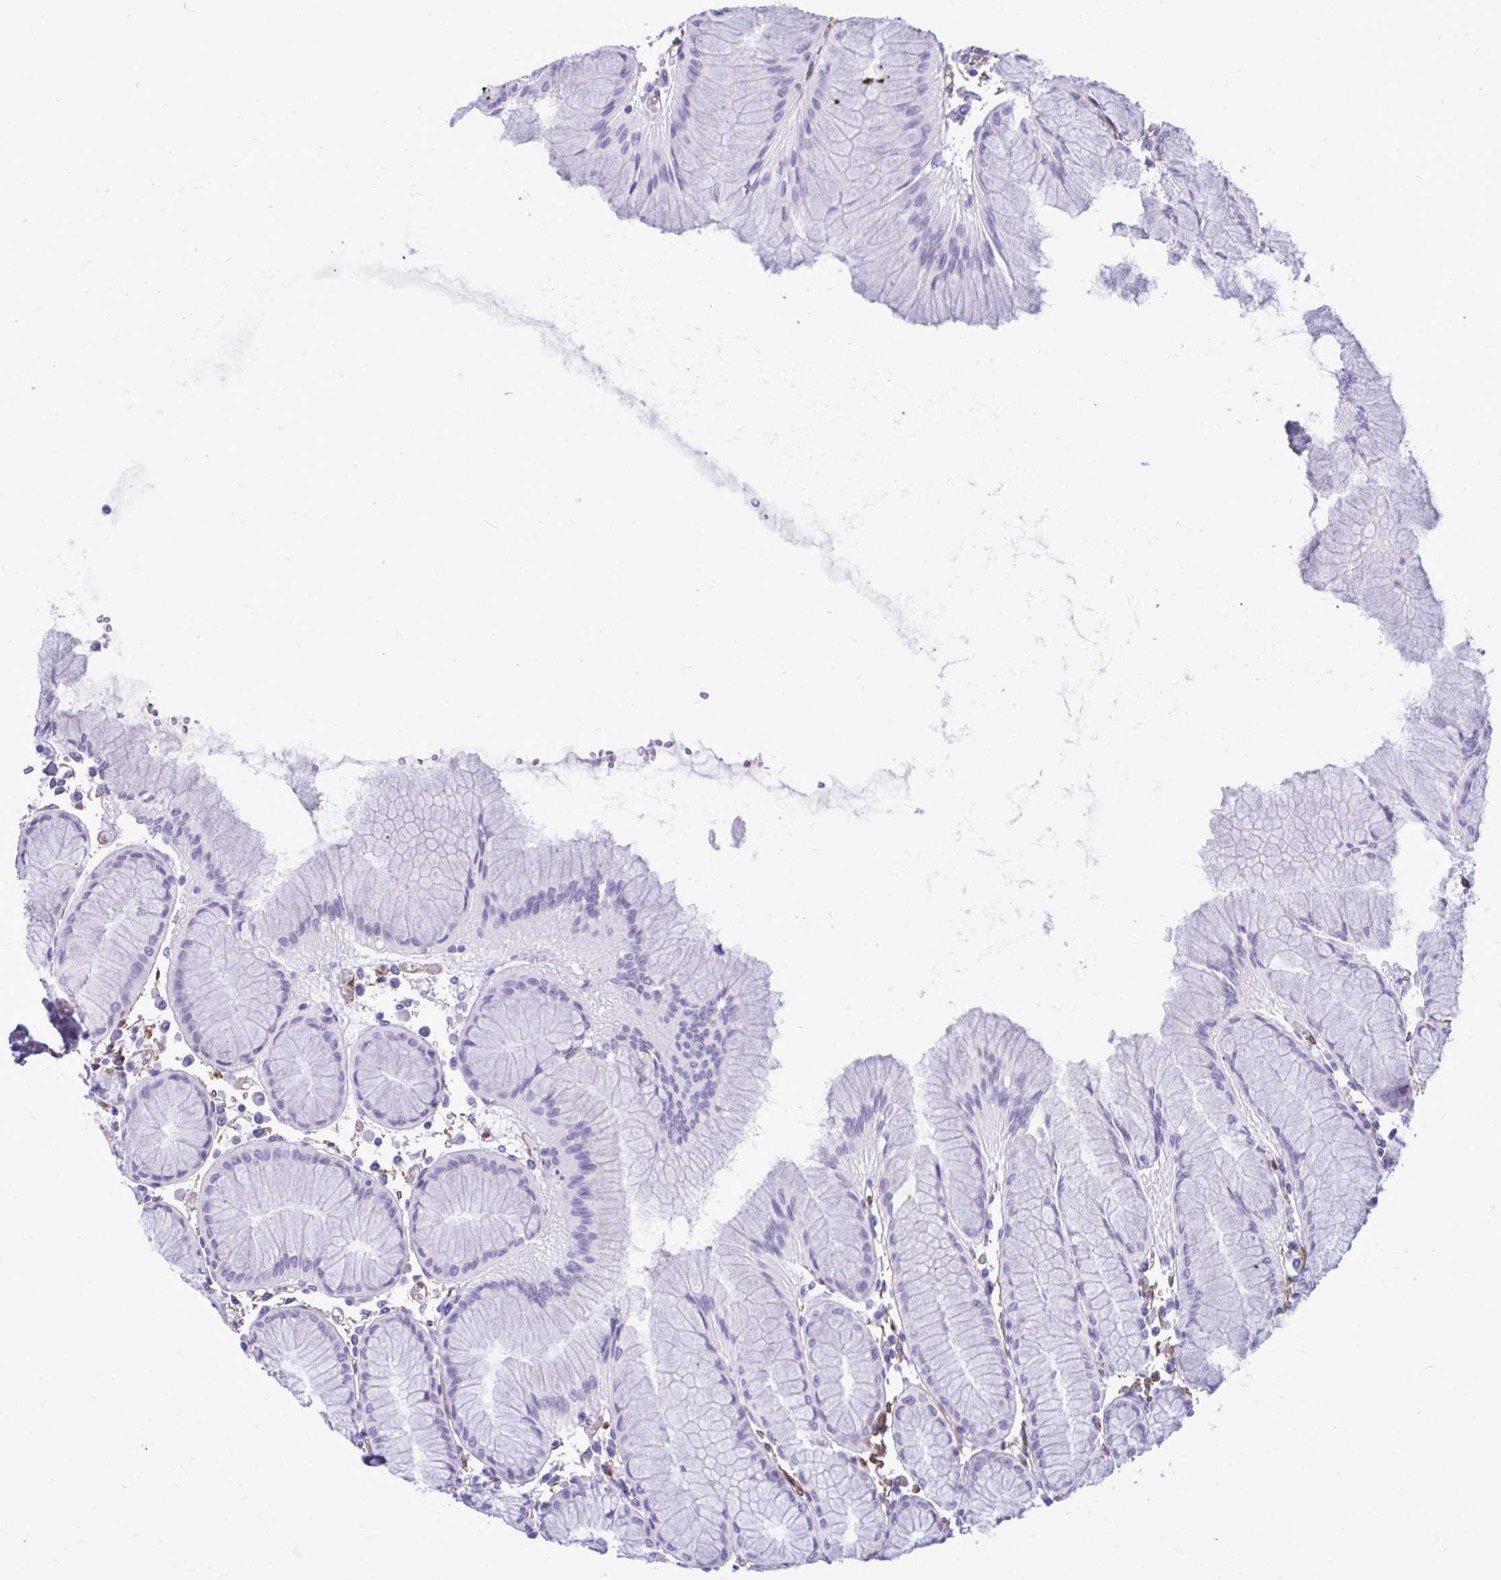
{"staining": {"intensity": "negative", "quantity": "none", "location": "none"}, "tissue": "stomach", "cell_type": "Glandular cells", "image_type": "normal", "snomed": [{"axis": "morphology", "description": "Normal tissue, NOS"}, {"axis": "topography", "description": "Stomach"}], "caption": "DAB (3,3'-diaminobenzidine) immunohistochemical staining of normal human stomach demonstrates no significant staining in glandular cells.", "gene": "LIMS2", "patient": {"sex": "female", "age": 57}}